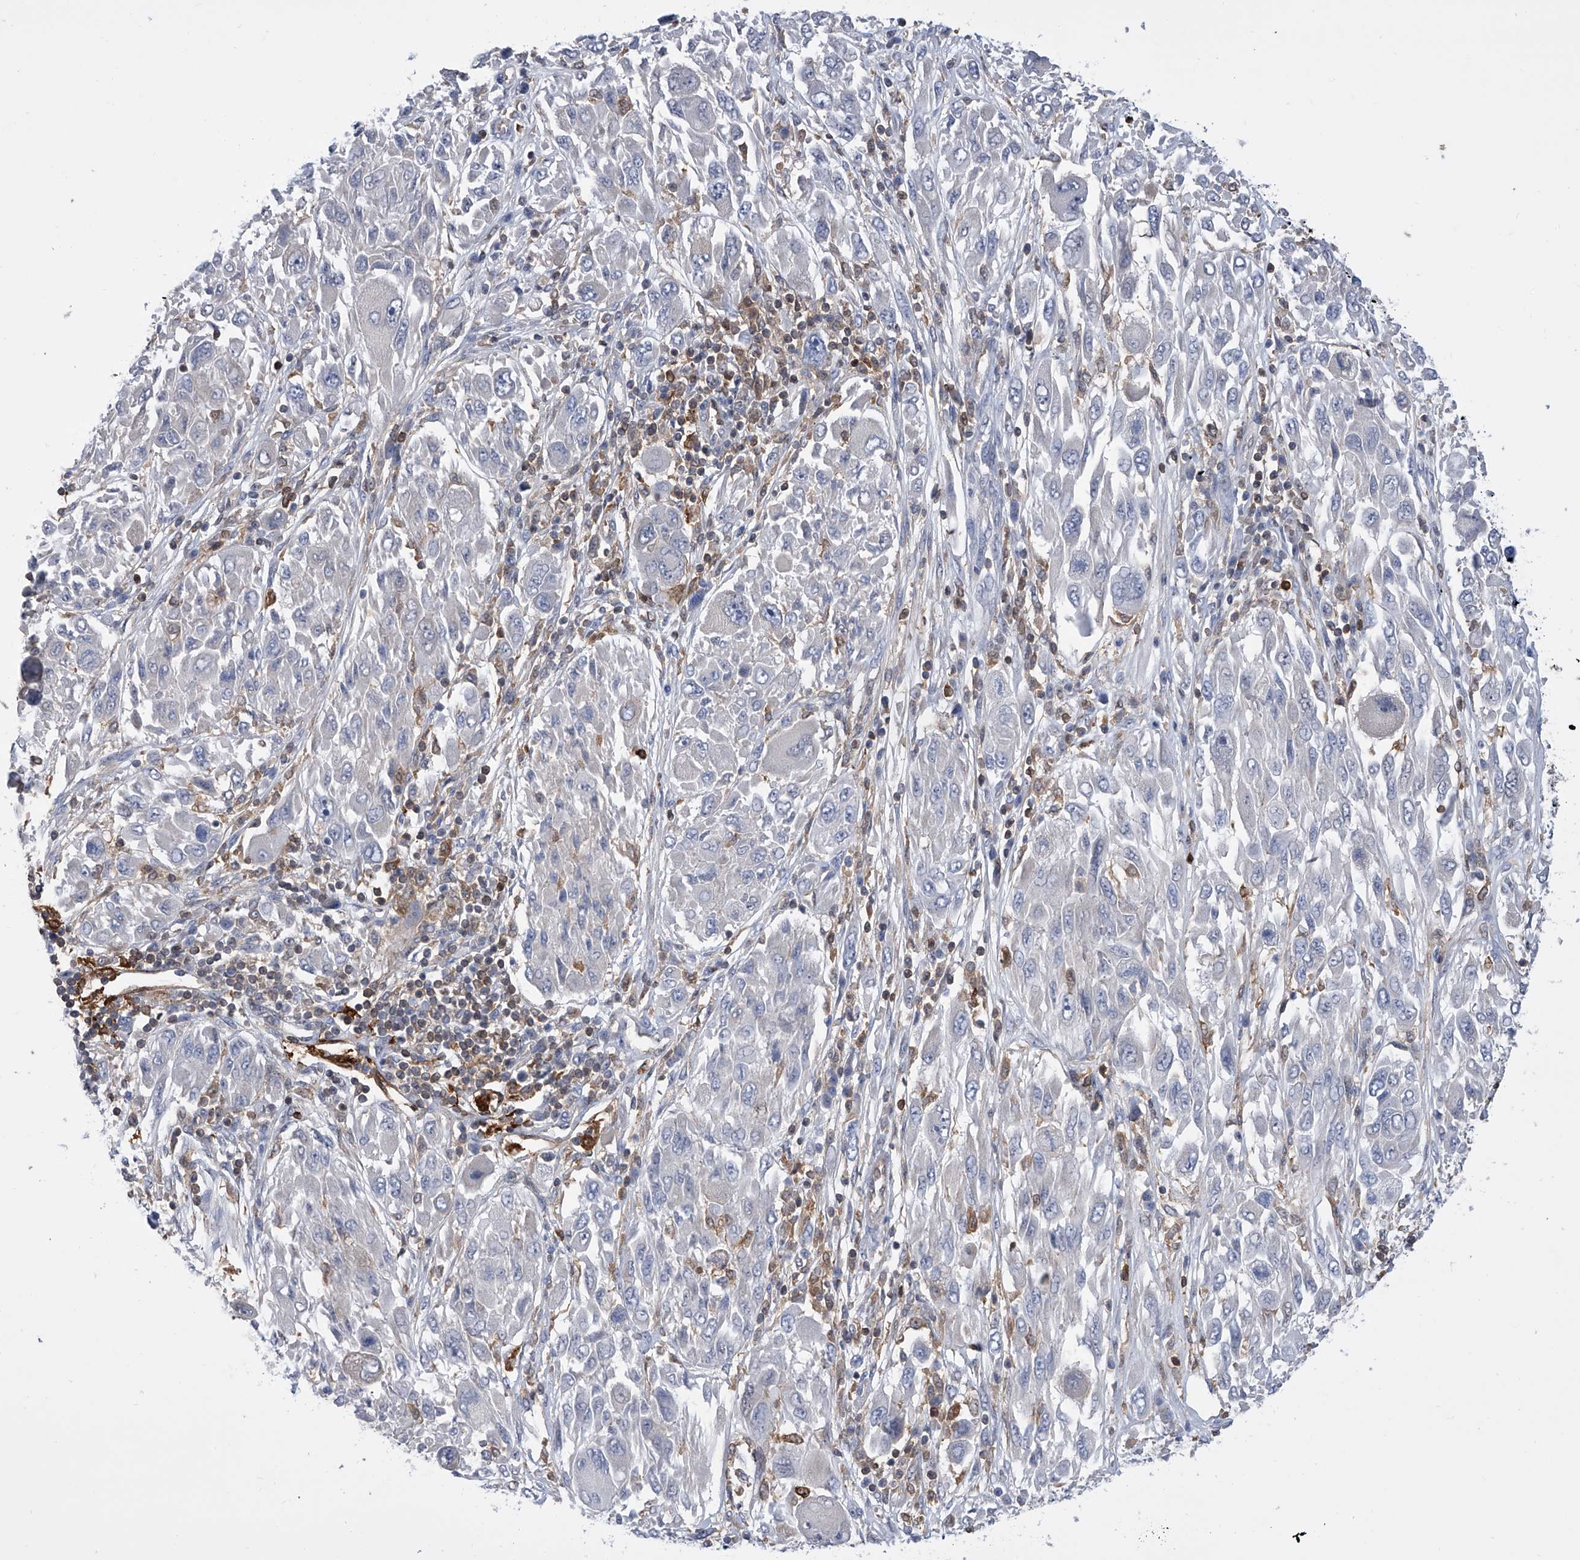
{"staining": {"intensity": "negative", "quantity": "none", "location": "none"}, "tissue": "melanoma", "cell_type": "Tumor cells", "image_type": "cancer", "snomed": [{"axis": "morphology", "description": "Malignant melanoma, NOS"}, {"axis": "topography", "description": "Skin"}], "caption": "Immunohistochemistry of human melanoma demonstrates no positivity in tumor cells.", "gene": "SERPINB9", "patient": {"sex": "female", "age": 91}}